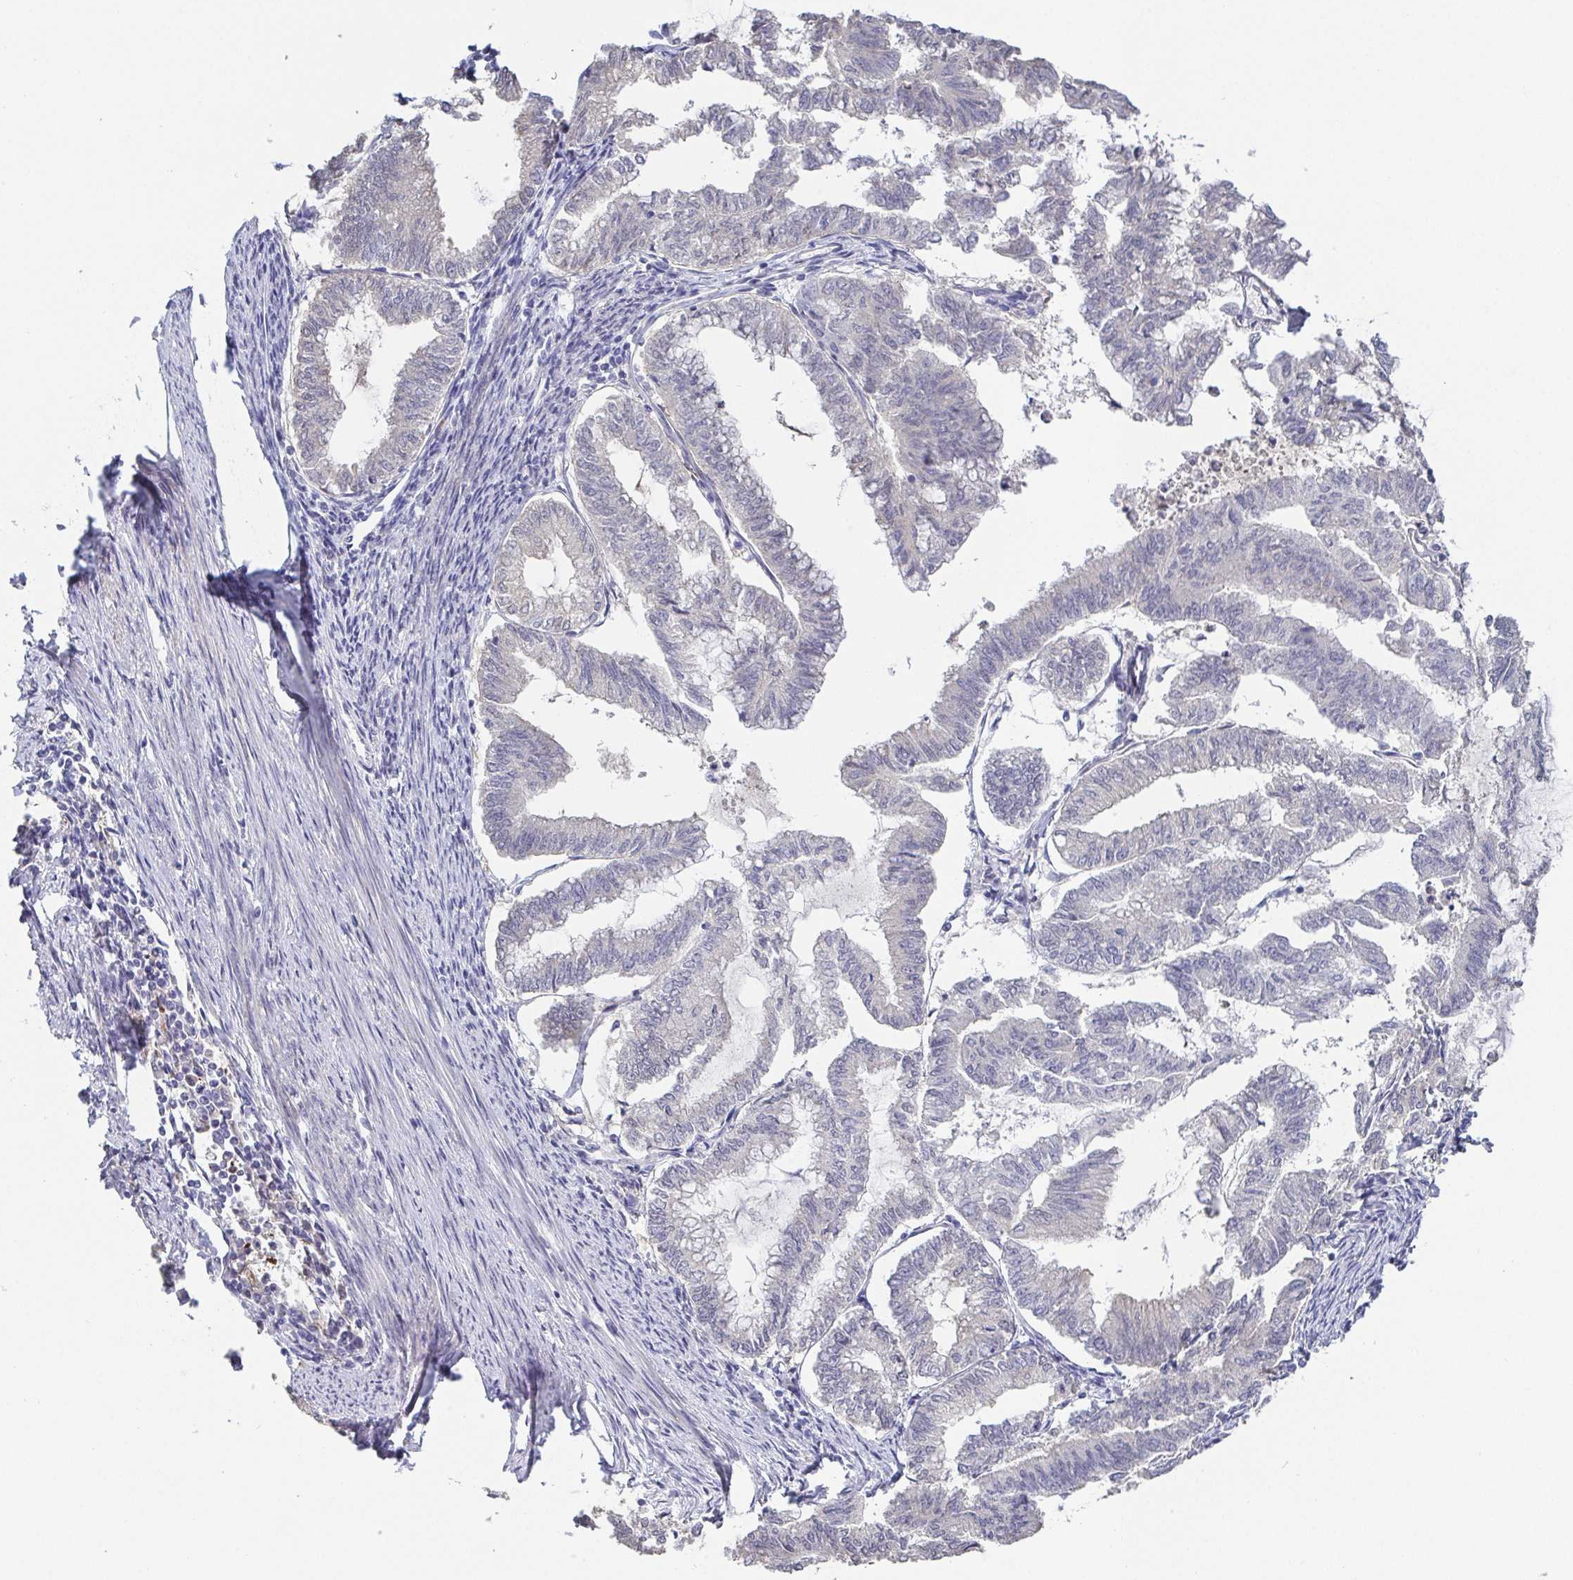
{"staining": {"intensity": "negative", "quantity": "none", "location": "none"}, "tissue": "endometrial cancer", "cell_type": "Tumor cells", "image_type": "cancer", "snomed": [{"axis": "morphology", "description": "Adenocarcinoma, NOS"}, {"axis": "topography", "description": "Endometrium"}], "caption": "High power microscopy photomicrograph of an immunohistochemistry photomicrograph of endometrial cancer (adenocarcinoma), revealing no significant expression in tumor cells. (DAB (3,3'-diaminobenzidine) immunohistochemistry visualized using brightfield microscopy, high magnification).", "gene": "RNASE7", "patient": {"sex": "female", "age": 79}}